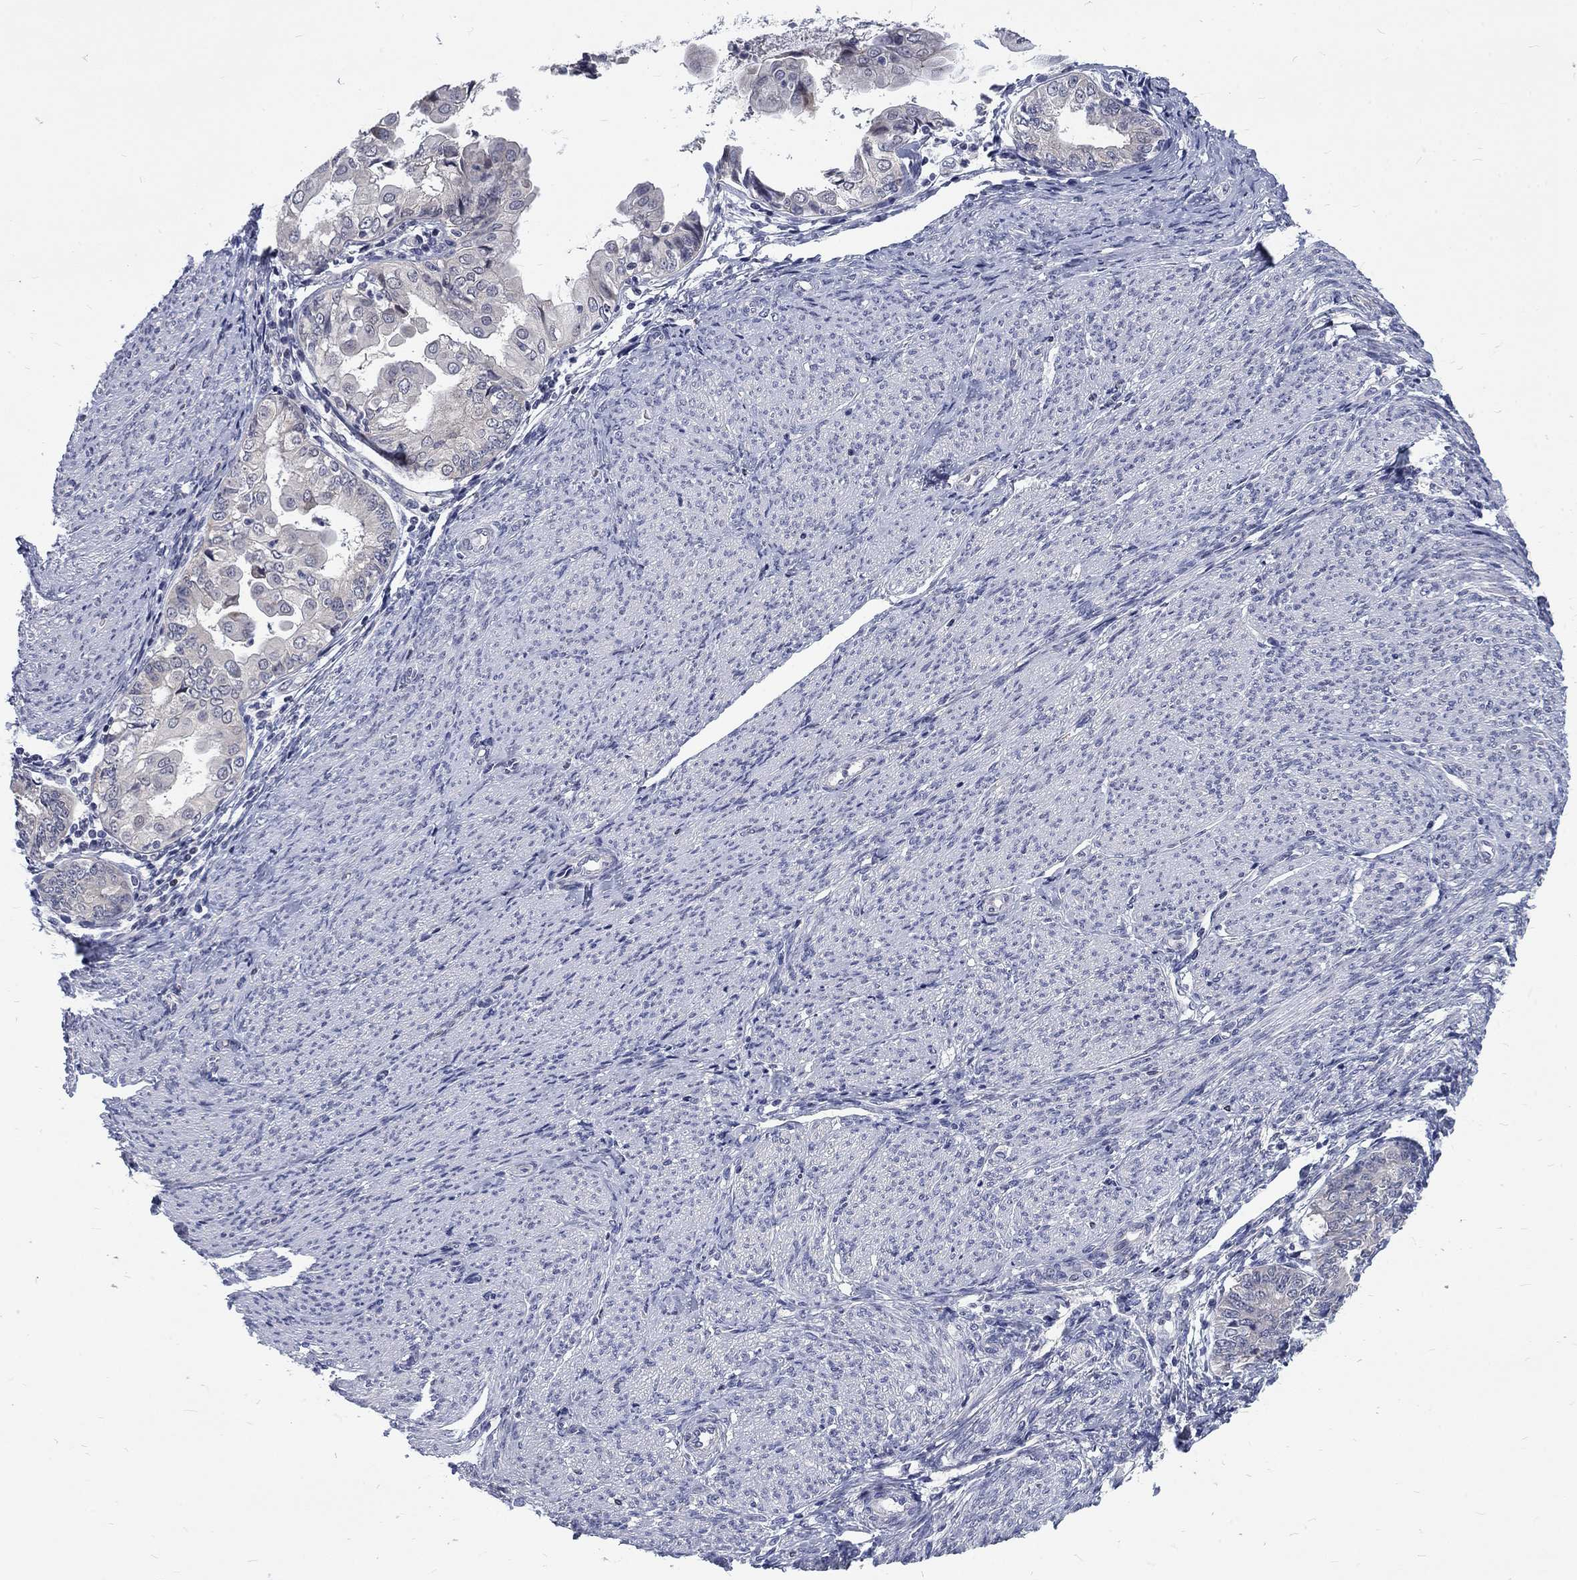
{"staining": {"intensity": "negative", "quantity": "none", "location": "none"}, "tissue": "endometrial cancer", "cell_type": "Tumor cells", "image_type": "cancer", "snomed": [{"axis": "morphology", "description": "Adenocarcinoma, NOS"}, {"axis": "topography", "description": "Endometrium"}], "caption": "DAB immunohistochemical staining of endometrial cancer shows no significant staining in tumor cells. (DAB immunohistochemistry visualized using brightfield microscopy, high magnification).", "gene": "PHKA1", "patient": {"sex": "female", "age": 68}}